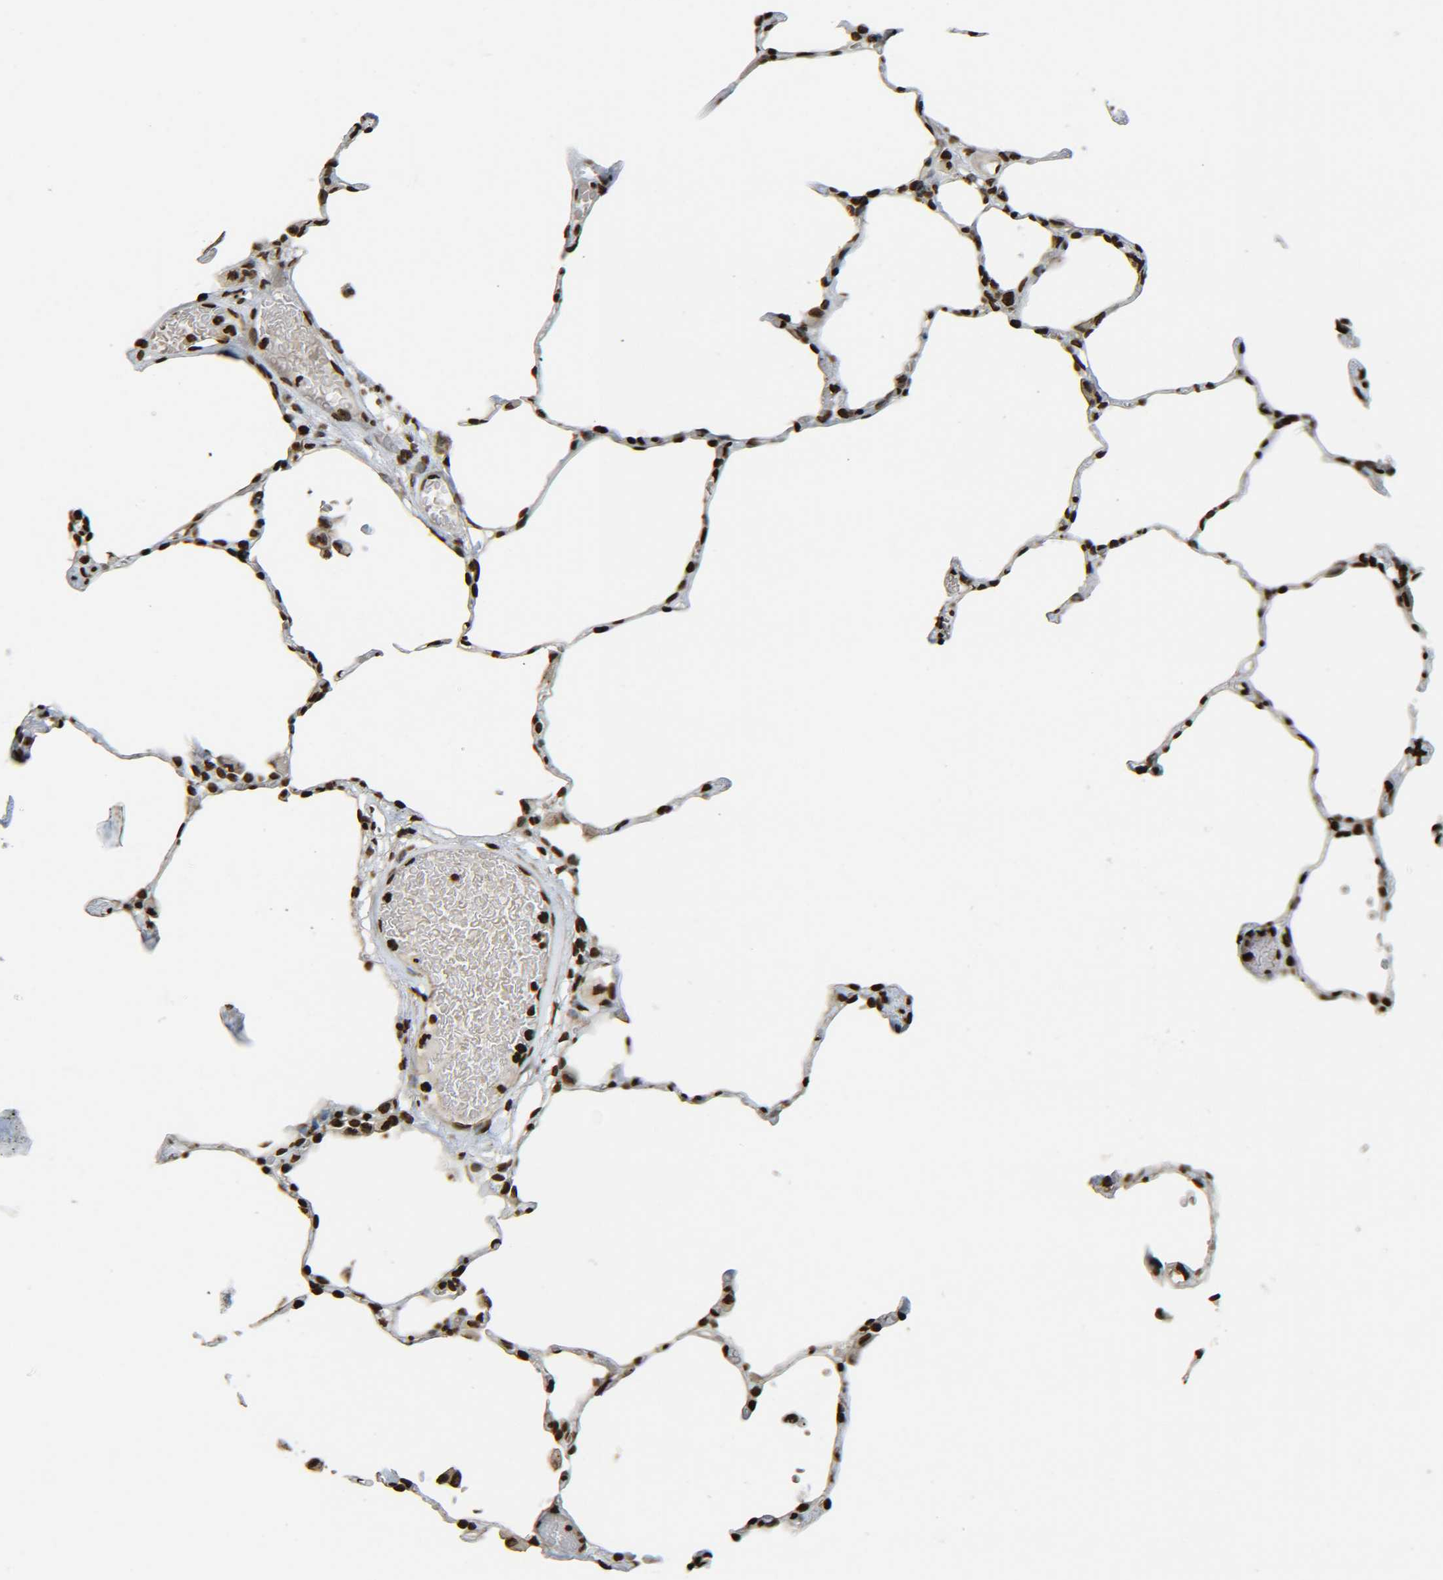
{"staining": {"intensity": "strong", "quantity": ">75%", "location": "nuclear"}, "tissue": "lung", "cell_type": "Alveolar cells", "image_type": "normal", "snomed": [{"axis": "morphology", "description": "Normal tissue, NOS"}, {"axis": "topography", "description": "Lung"}], "caption": "Normal lung reveals strong nuclear expression in about >75% of alveolar cells, visualized by immunohistochemistry.", "gene": "H4C16", "patient": {"sex": "female", "age": 49}}